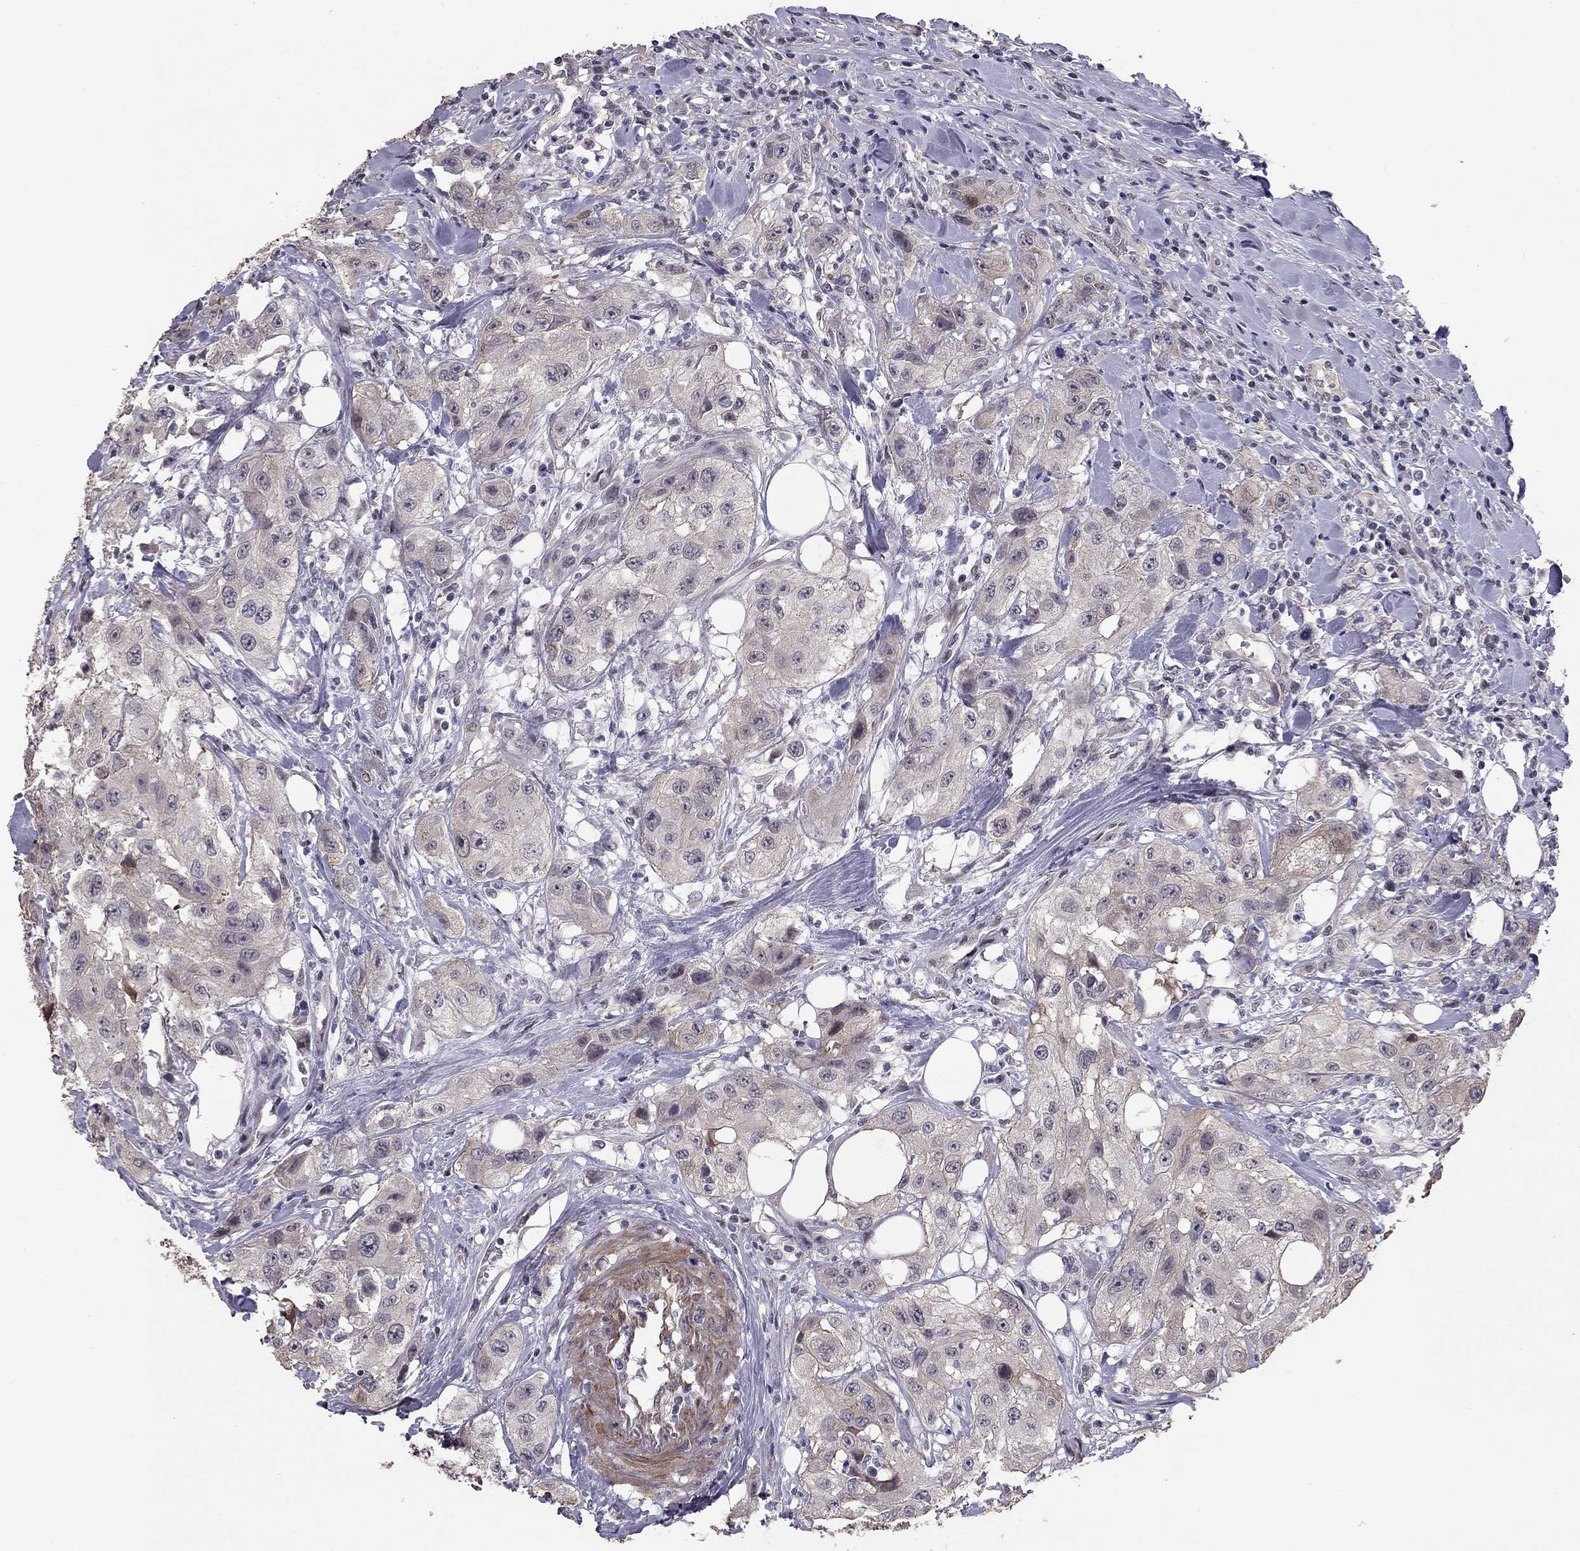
{"staining": {"intensity": "weak", "quantity": "<25%", "location": "cytoplasmic/membranous"}, "tissue": "urothelial cancer", "cell_type": "Tumor cells", "image_type": "cancer", "snomed": [{"axis": "morphology", "description": "Urothelial carcinoma, High grade"}, {"axis": "topography", "description": "Urinary bladder"}], "caption": "IHC of urothelial cancer reveals no staining in tumor cells.", "gene": "GJB4", "patient": {"sex": "male", "age": 79}}